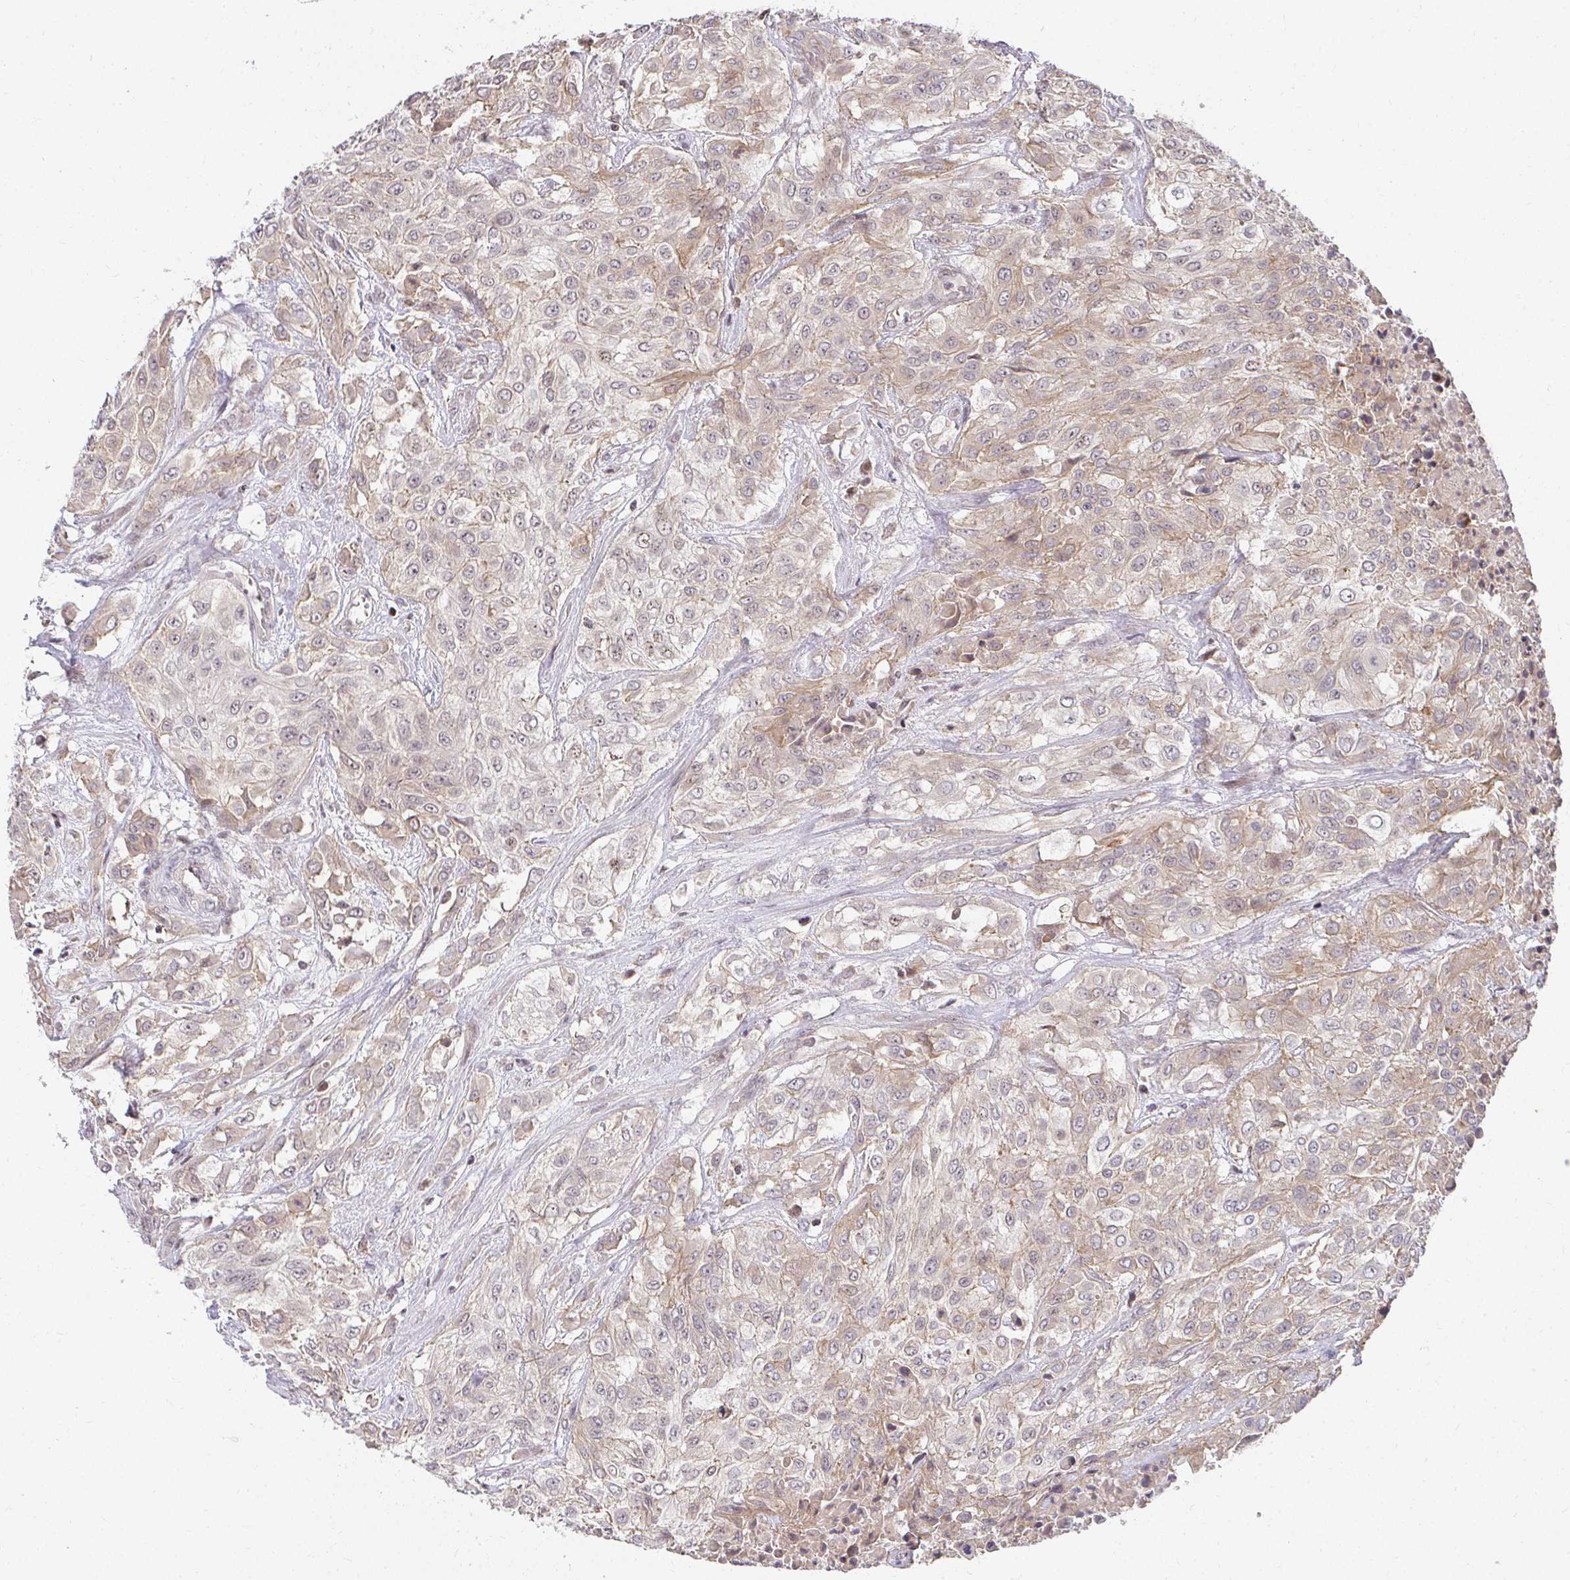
{"staining": {"intensity": "weak", "quantity": "25%-75%", "location": "cytoplasmic/membranous"}, "tissue": "urothelial cancer", "cell_type": "Tumor cells", "image_type": "cancer", "snomed": [{"axis": "morphology", "description": "Urothelial carcinoma, High grade"}, {"axis": "topography", "description": "Urinary bladder"}], "caption": "An immunohistochemistry micrograph of neoplastic tissue is shown. Protein staining in brown shows weak cytoplasmic/membranous positivity in urothelial carcinoma (high-grade) within tumor cells.", "gene": "ANK3", "patient": {"sex": "male", "age": 57}}